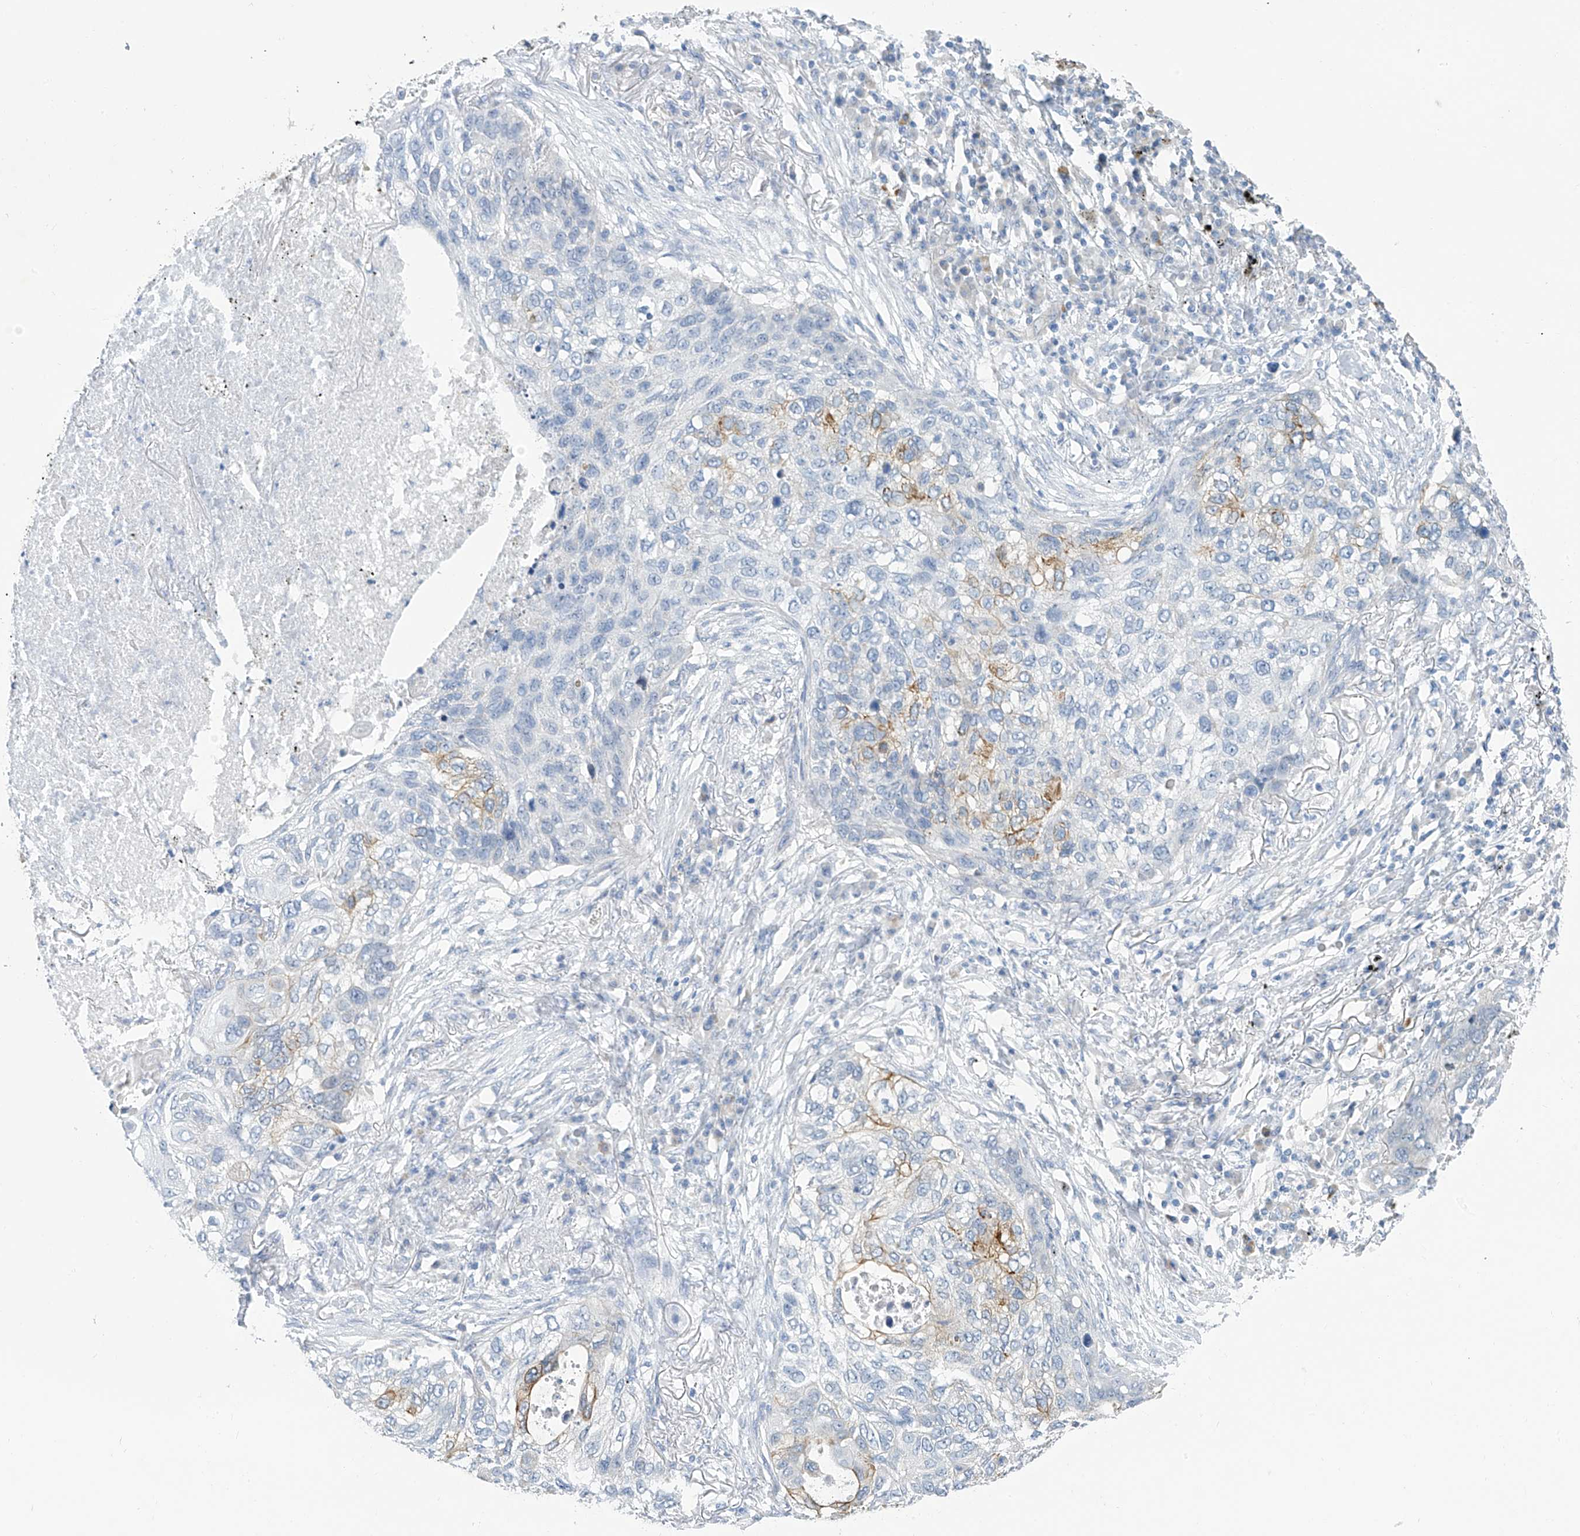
{"staining": {"intensity": "weak", "quantity": "<25%", "location": "cytoplasmic/membranous"}, "tissue": "lung cancer", "cell_type": "Tumor cells", "image_type": "cancer", "snomed": [{"axis": "morphology", "description": "Squamous cell carcinoma, NOS"}, {"axis": "topography", "description": "Lung"}], "caption": "High magnification brightfield microscopy of lung squamous cell carcinoma stained with DAB (brown) and counterstained with hematoxylin (blue): tumor cells show no significant positivity.", "gene": "PIK3C2B", "patient": {"sex": "female", "age": 63}}